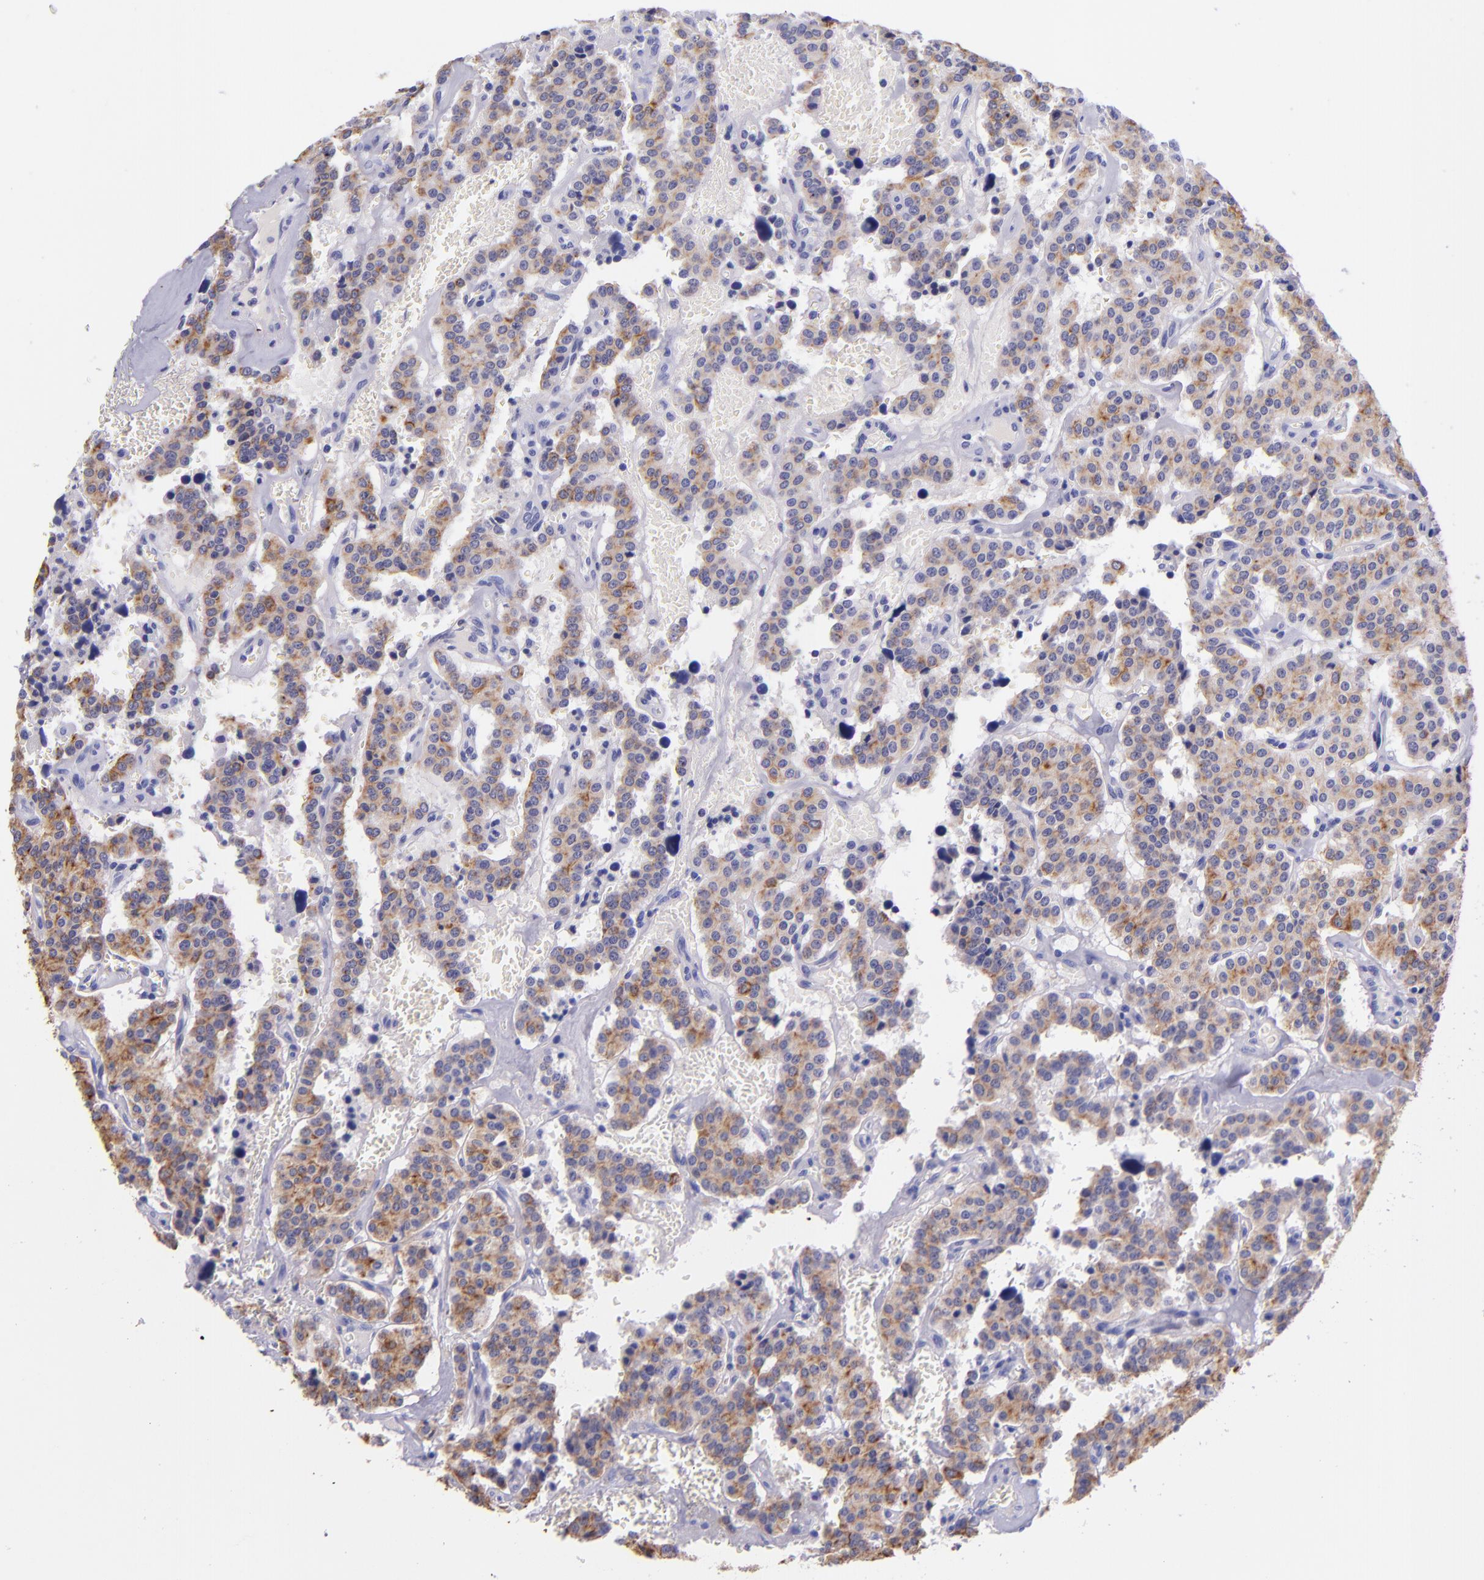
{"staining": {"intensity": "moderate", "quantity": ">75%", "location": "cytoplasmic/membranous"}, "tissue": "carcinoid", "cell_type": "Tumor cells", "image_type": "cancer", "snomed": [{"axis": "morphology", "description": "Carcinoid, malignant, NOS"}, {"axis": "topography", "description": "Bronchus"}], "caption": "DAB immunohistochemical staining of carcinoid exhibits moderate cytoplasmic/membranous protein staining in about >75% of tumor cells.", "gene": "KRT4", "patient": {"sex": "male", "age": 55}}